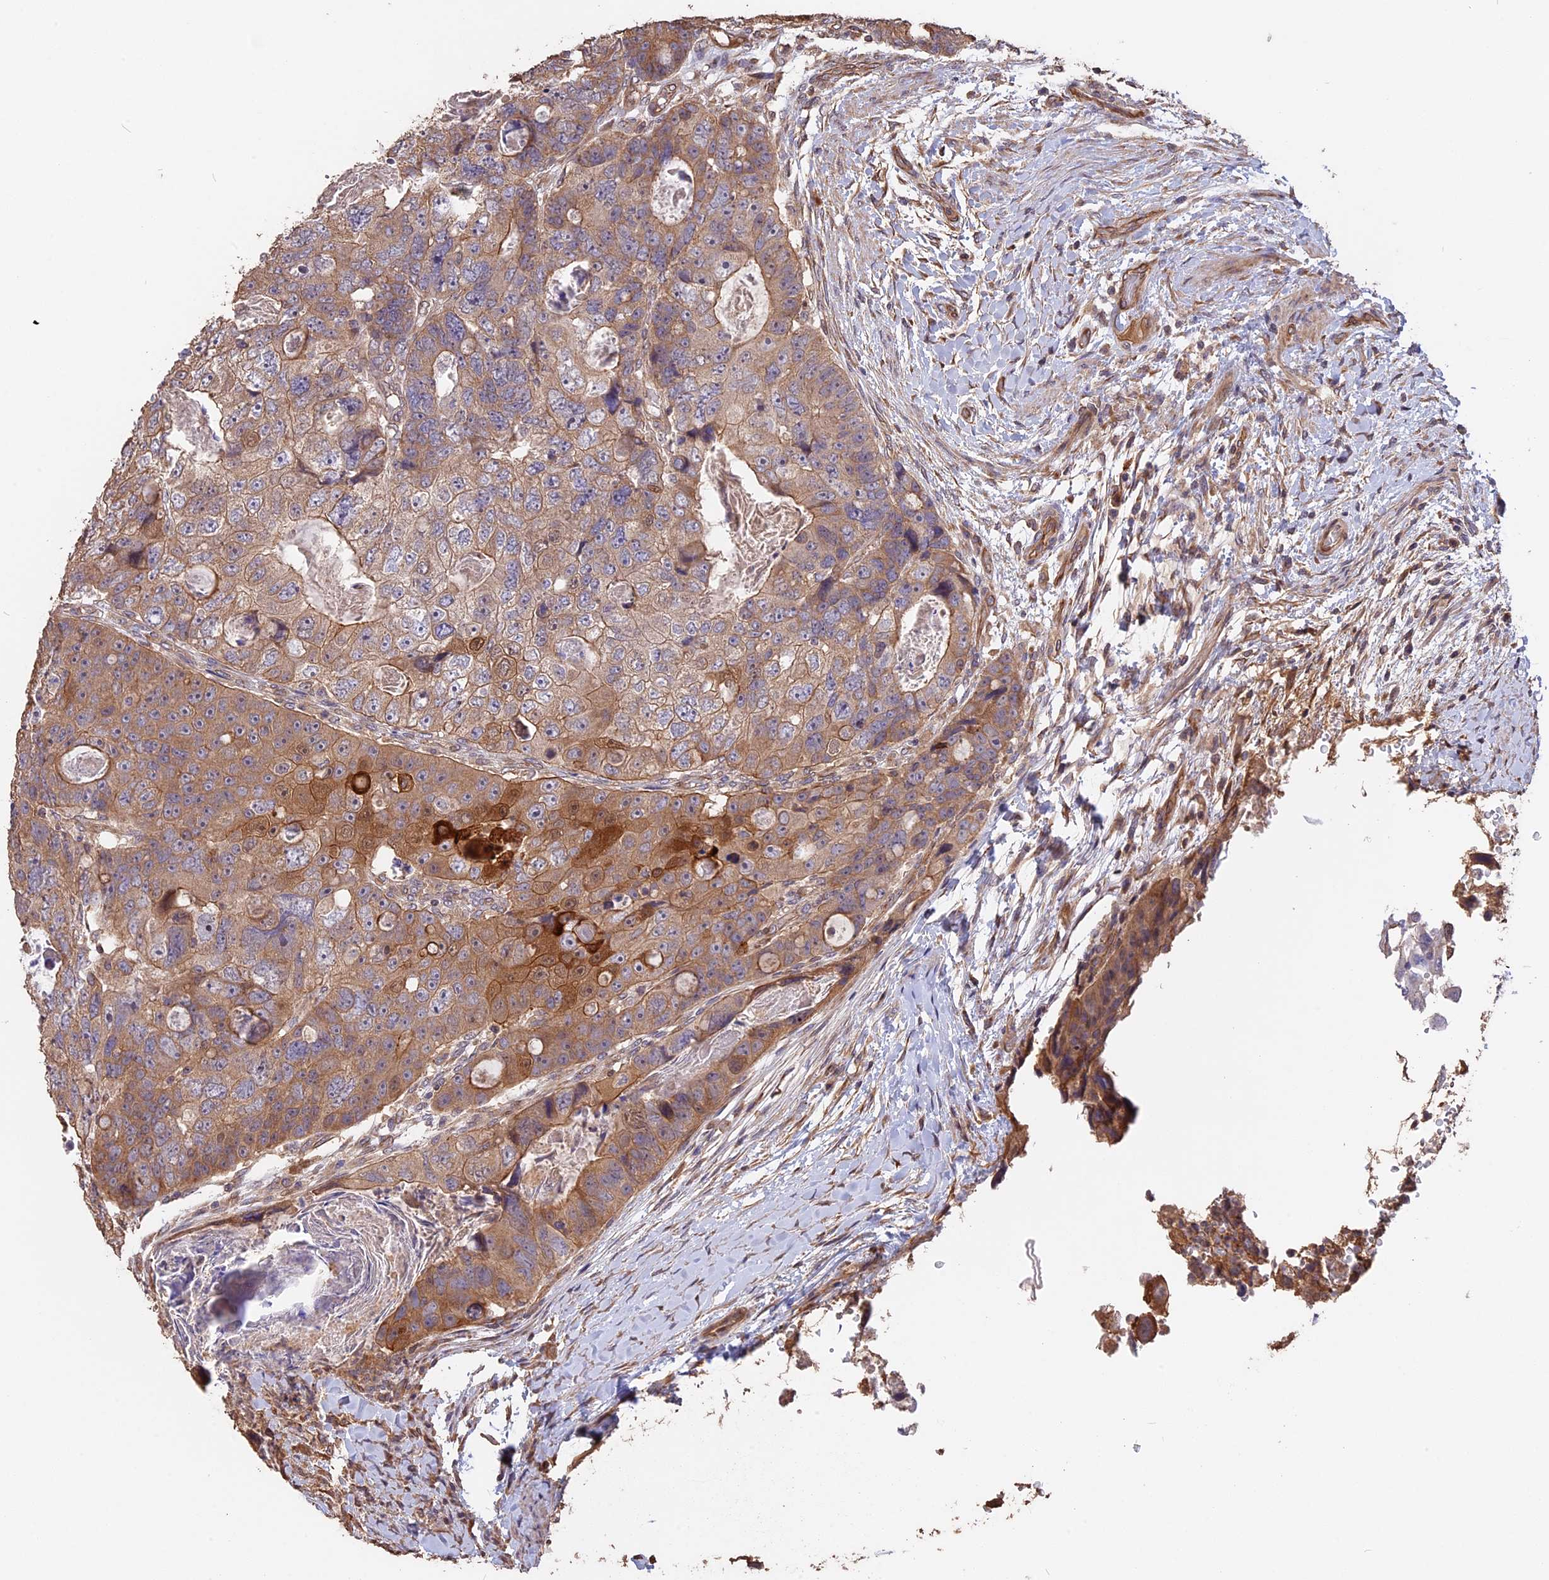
{"staining": {"intensity": "moderate", "quantity": "<25%", "location": "cytoplasmic/membranous"}, "tissue": "colorectal cancer", "cell_type": "Tumor cells", "image_type": "cancer", "snomed": [{"axis": "morphology", "description": "Adenocarcinoma, NOS"}, {"axis": "topography", "description": "Rectum"}], "caption": "Moderate cytoplasmic/membranous expression for a protein is identified in about <25% of tumor cells of colorectal cancer using immunohistochemistry (IHC).", "gene": "RASAL1", "patient": {"sex": "male", "age": 59}}